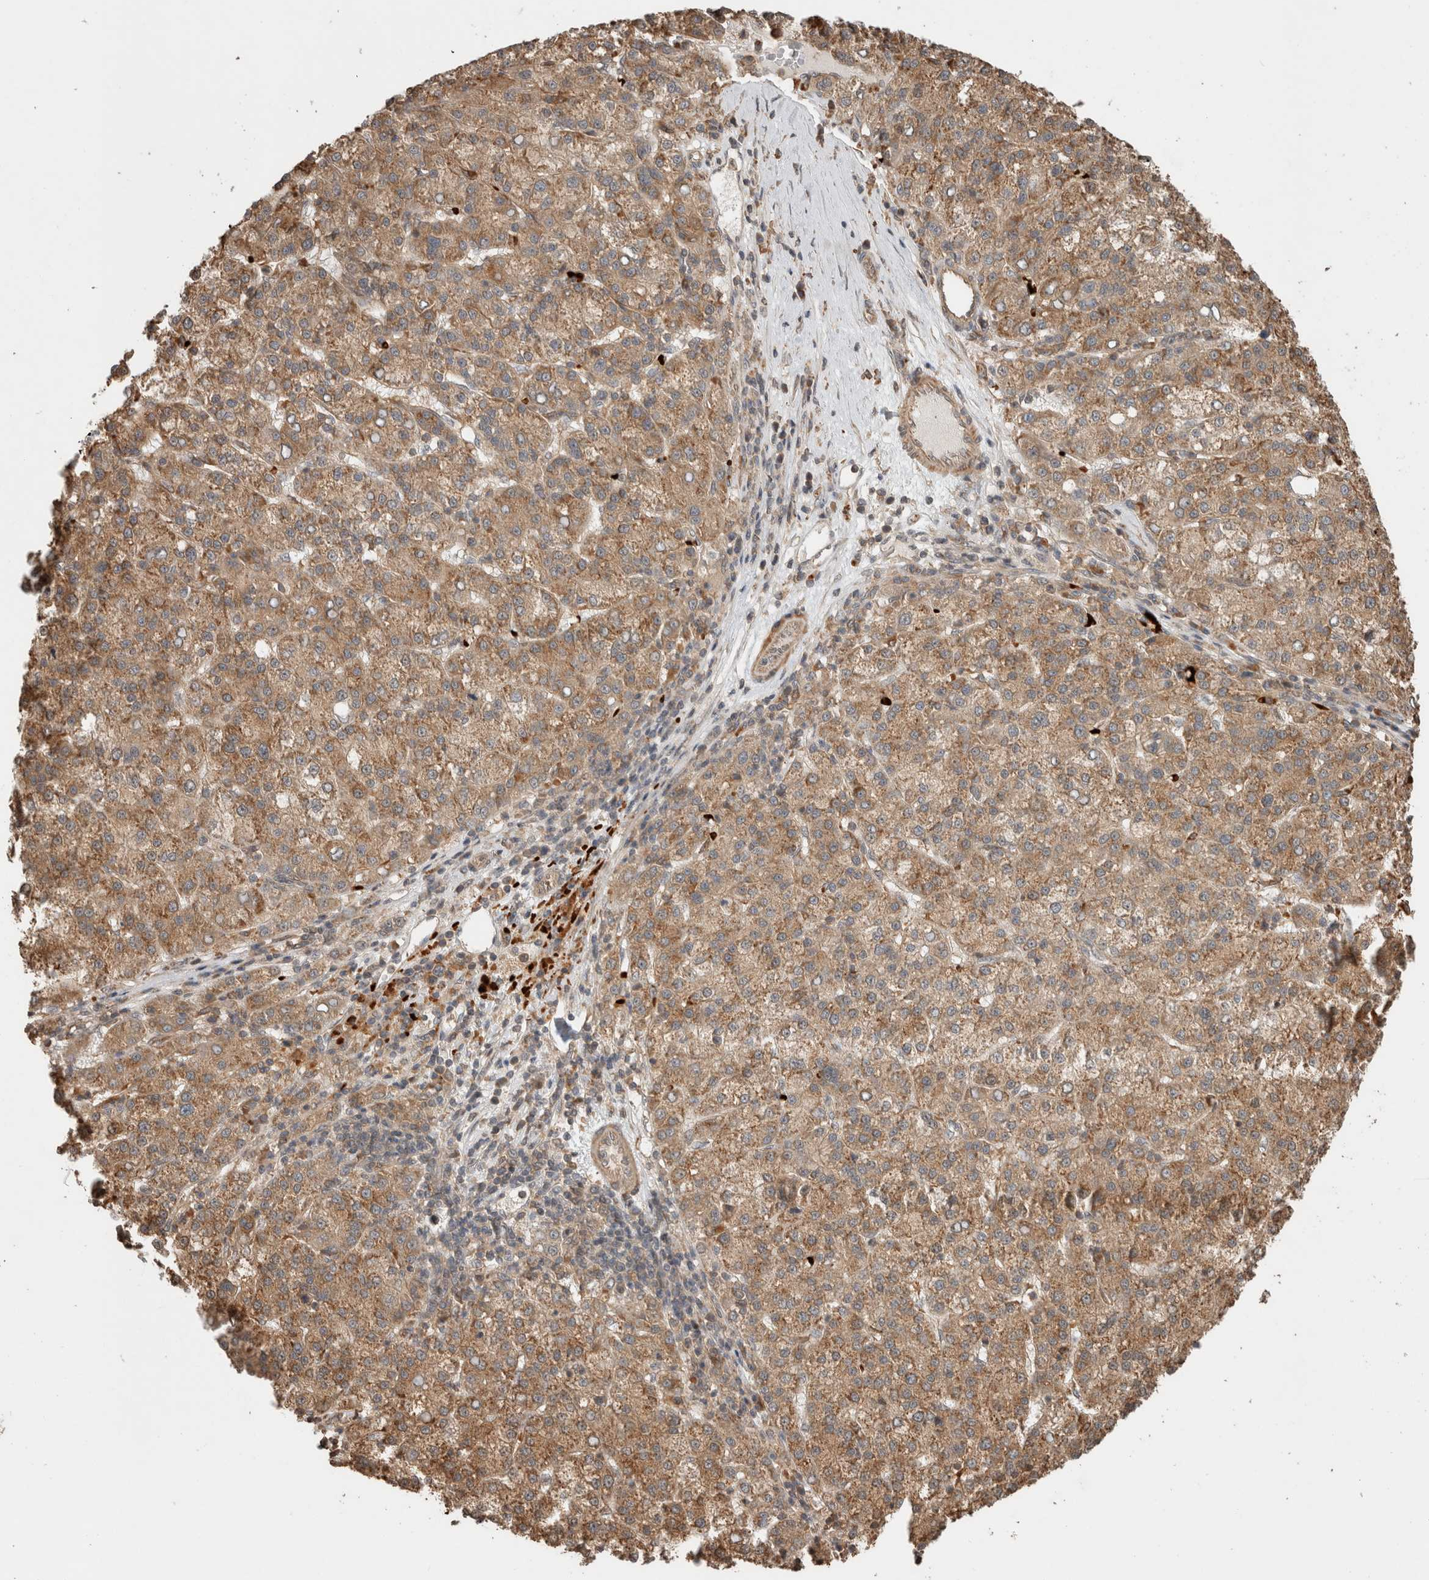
{"staining": {"intensity": "moderate", "quantity": ">75%", "location": "cytoplasmic/membranous"}, "tissue": "liver cancer", "cell_type": "Tumor cells", "image_type": "cancer", "snomed": [{"axis": "morphology", "description": "Carcinoma, Hepatocellular, NOS"}, {"axis": "topography", "description": "Liver"}], "caption": "DAB (3,3'-diaminobenzidine) immunohistochemical staining of human liver cancer (hepatocellular carcinoma) demonstrates moderate cytoplasmic/membranous protein expression in approximately >75% of tumor cells.", "gene": "OTUD6B", "patient": {"sex": "female", "age": 58}}